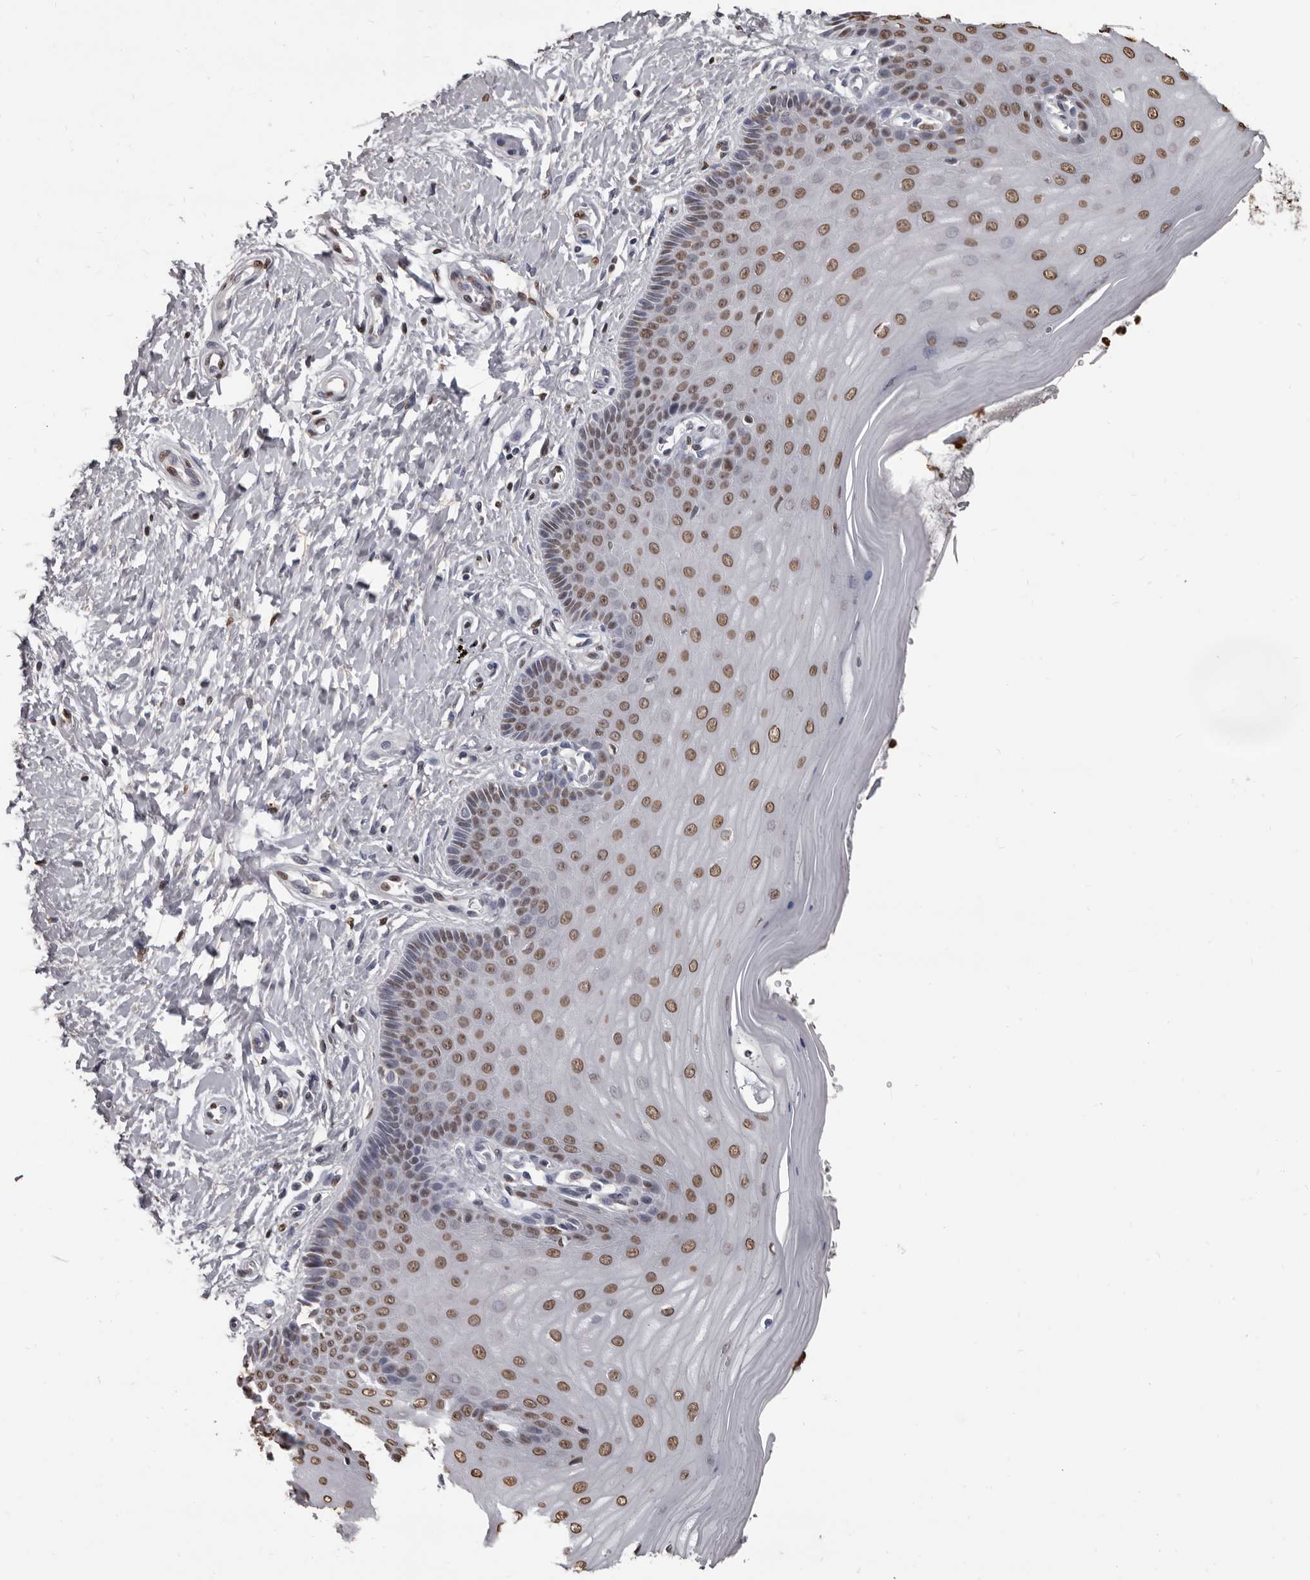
{"staining": {"intensity": "moderate", "quantity": "25%-75%", "location": "nuclear"}, "tissue": "cervix", "cell_type": "Glandular cells", "image_type": "normal", "snomed": [{"axis": "morphology", "description": "Normal tissue, NOS"}, {"axis": "topography", "description": "Cervix"}], "caption": "Immunohistochemical staining of normal human cervix displays moderate nuclear protein expression in approximately 25%-75% of glandular cells.", "gene": "AHR", "patient": {"sex": "female", "age": 55}}